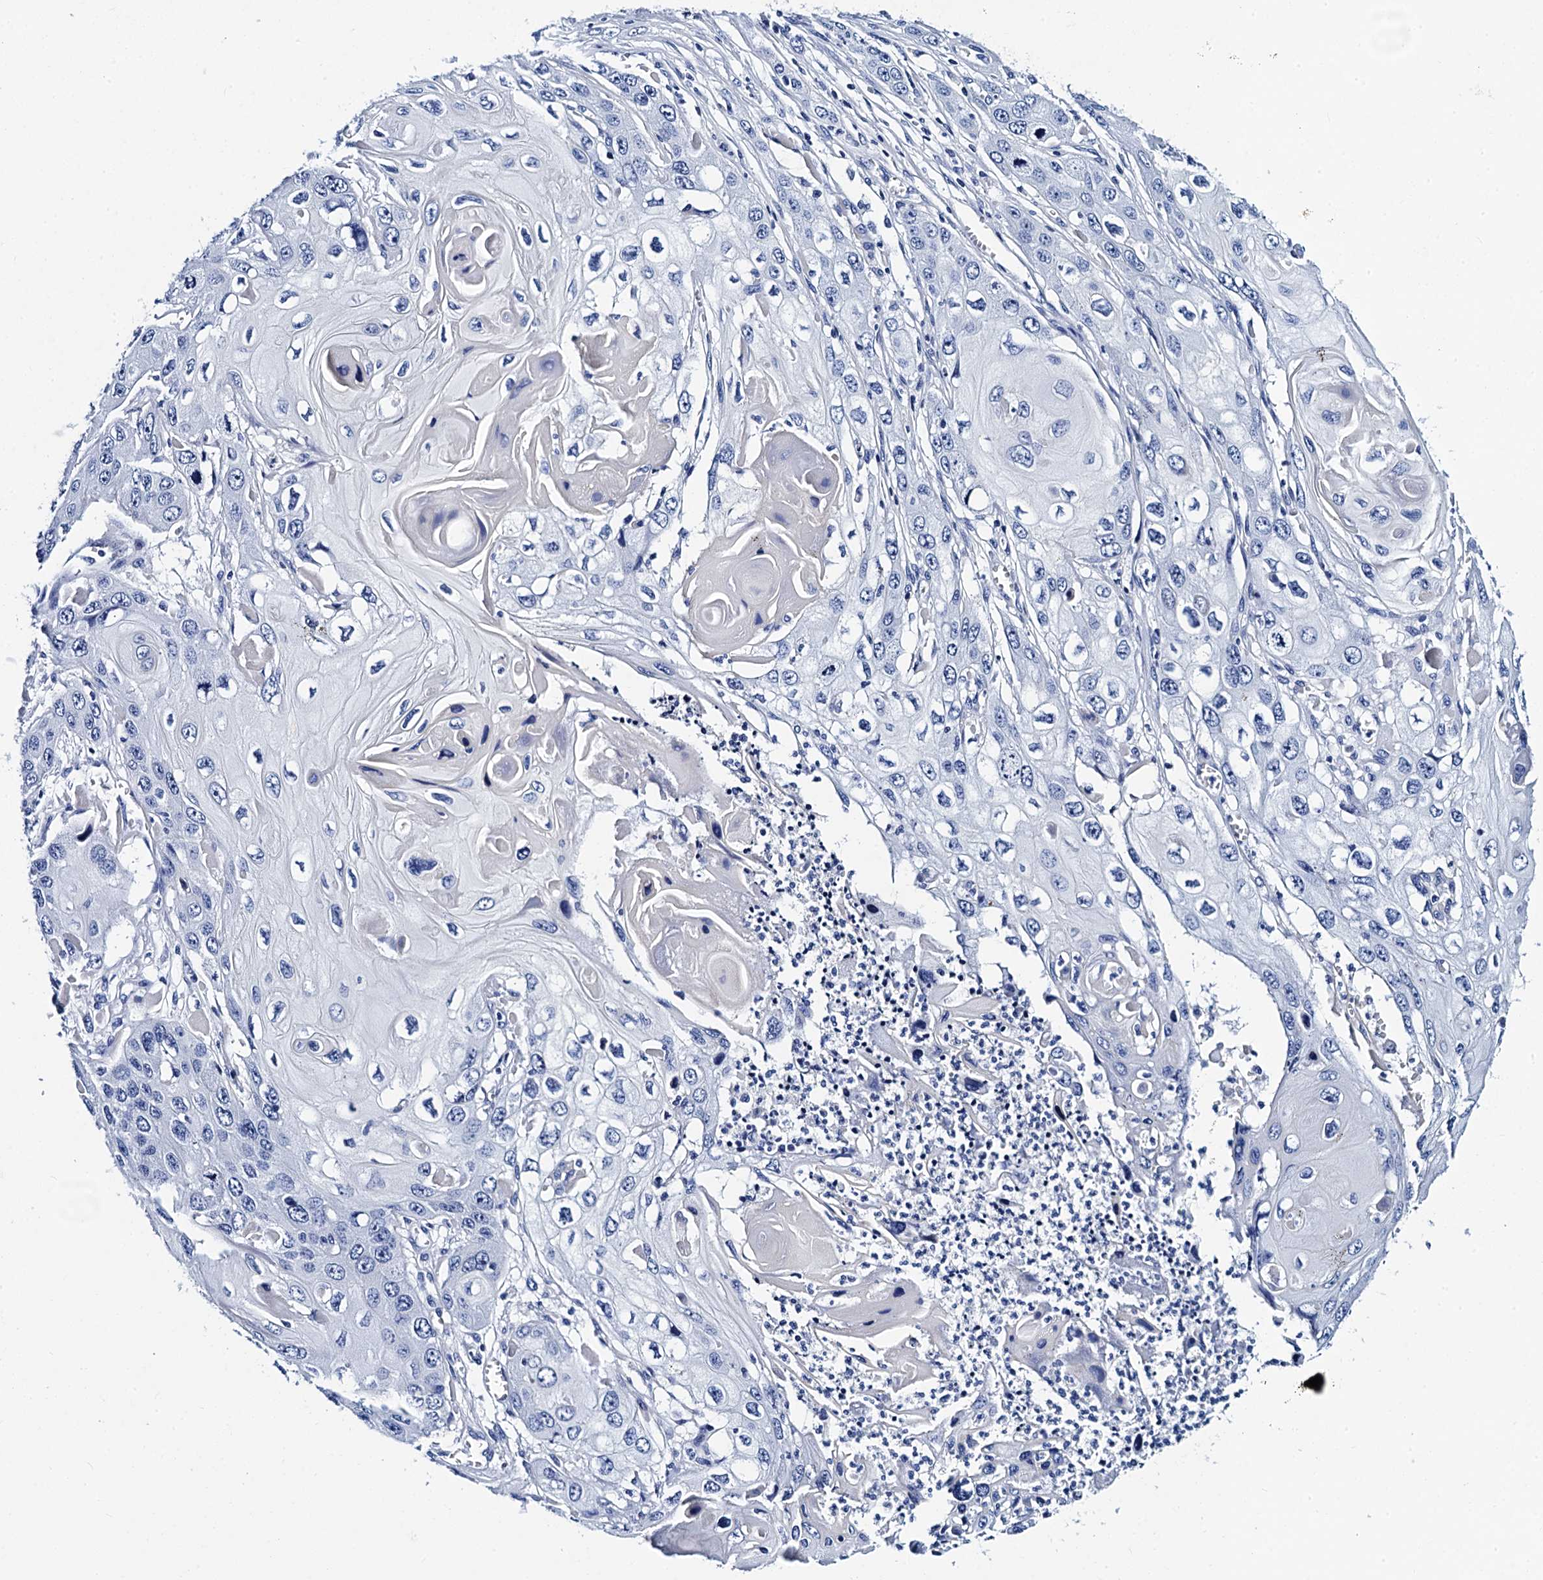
{"staining": {"intensity": "negative", "quantity": "none", "location": "none"}, "tissue": "skin cancer", "cell_type": "Tumor cells", "image_type": "cancer", "snomed": [{"axis": "morphology", "description": "Squamous cell carcinoma, NOS"}, {"axis": "topography", "description": "Skin"}], "caption": "Human skin cancer (squamous cell carcinoma) stained for a protein using immunohistochemistry displays no expression in tumor cells.", "gene": "MYBPC3", "patient": {"sex": "male", "age": 55}}